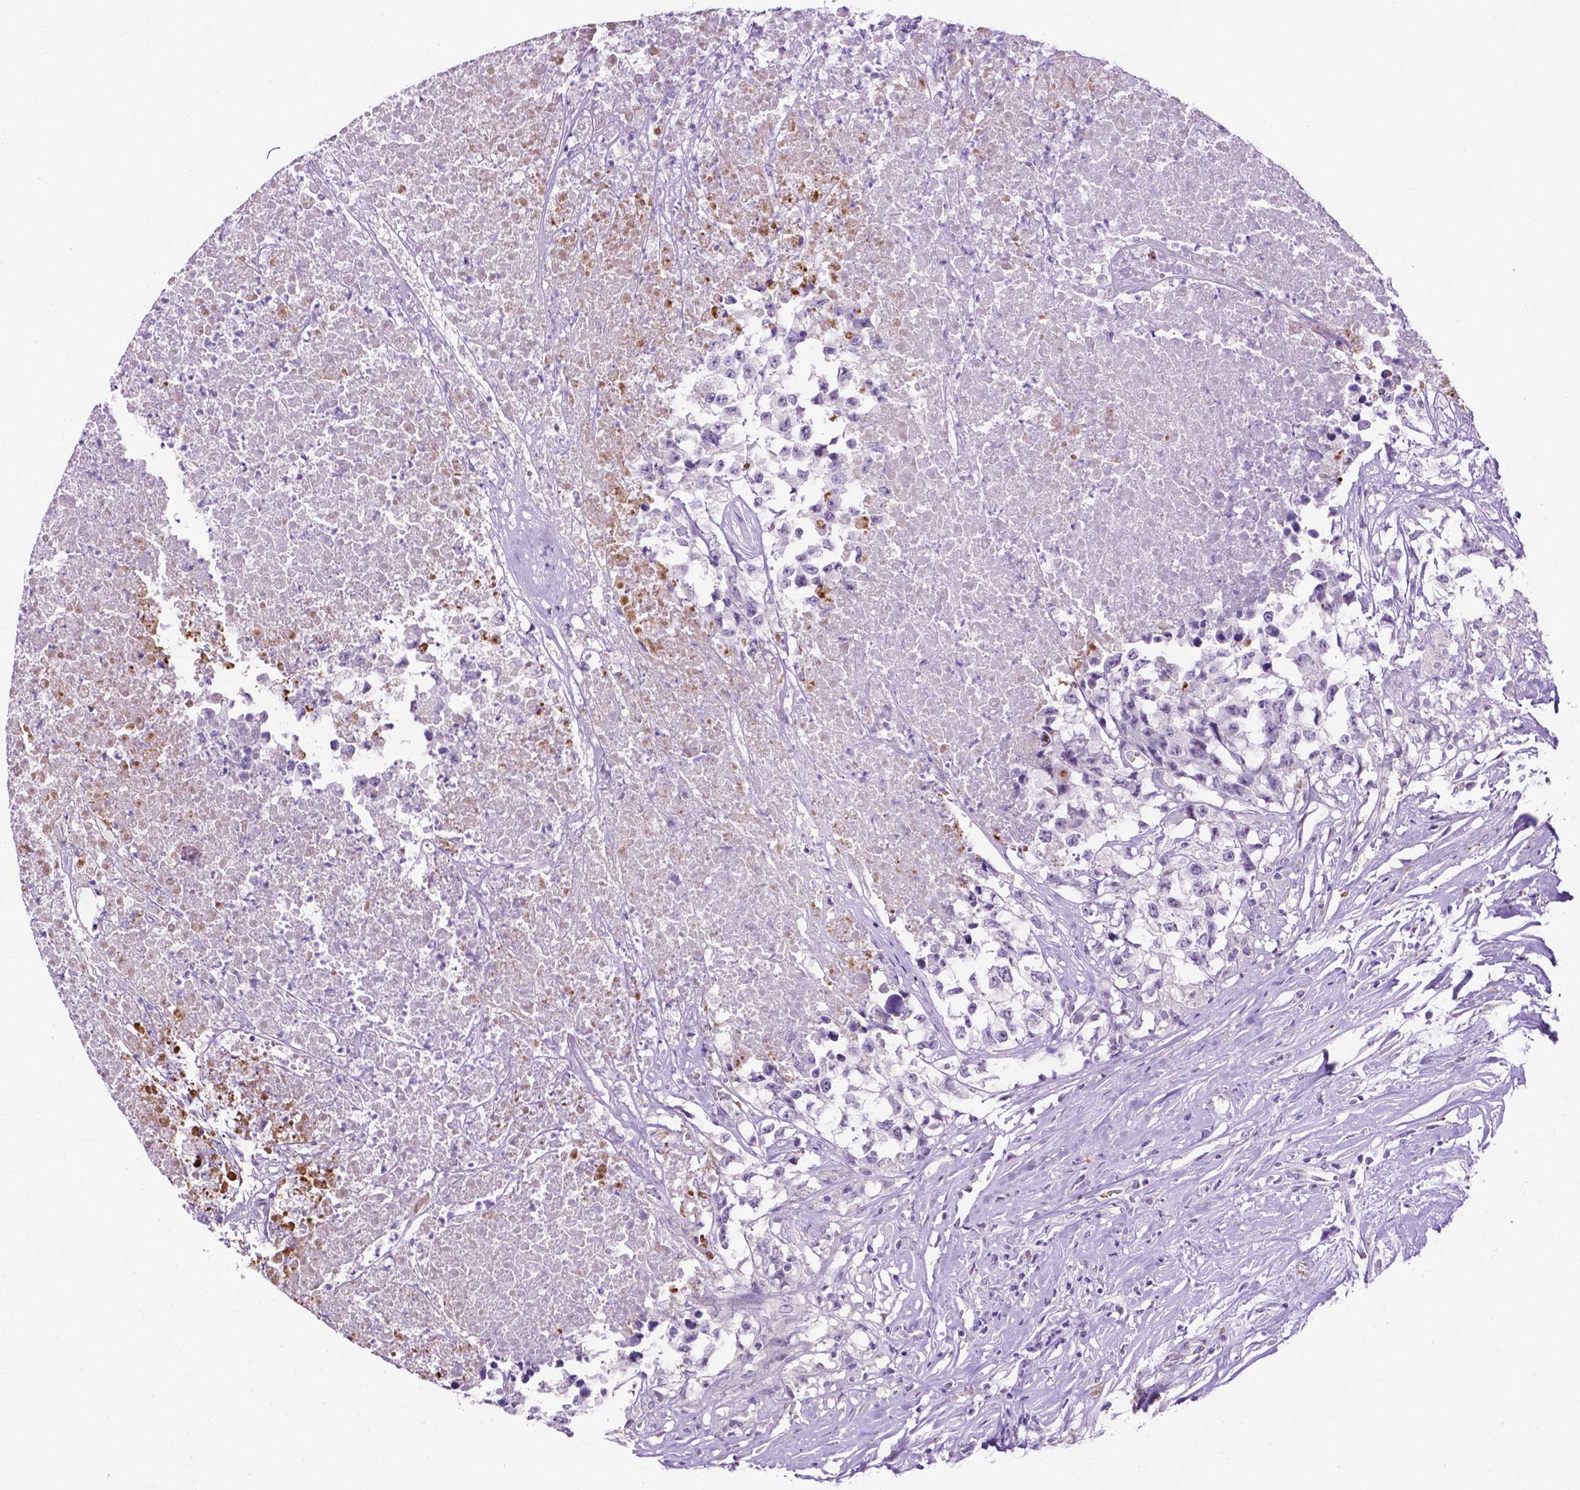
{"staining": {"intensity": "negative", "quantity": "none", "location": "none"}, "tissue": "testis cancer", "cell_type": "Tumor cells", "image_type": "cancer", "snomed": [{"axis": "morphology", "description": "Carcinoma, Embryonal, NOS"}, {"axis": "topography", "description": "Testis"}], "caption": "Testis cancer was stained to show a protein in brown. There is no significant staining in tumor cells.", "gene": "MMP27", "patient": {"sex": "male", "age": 83}}